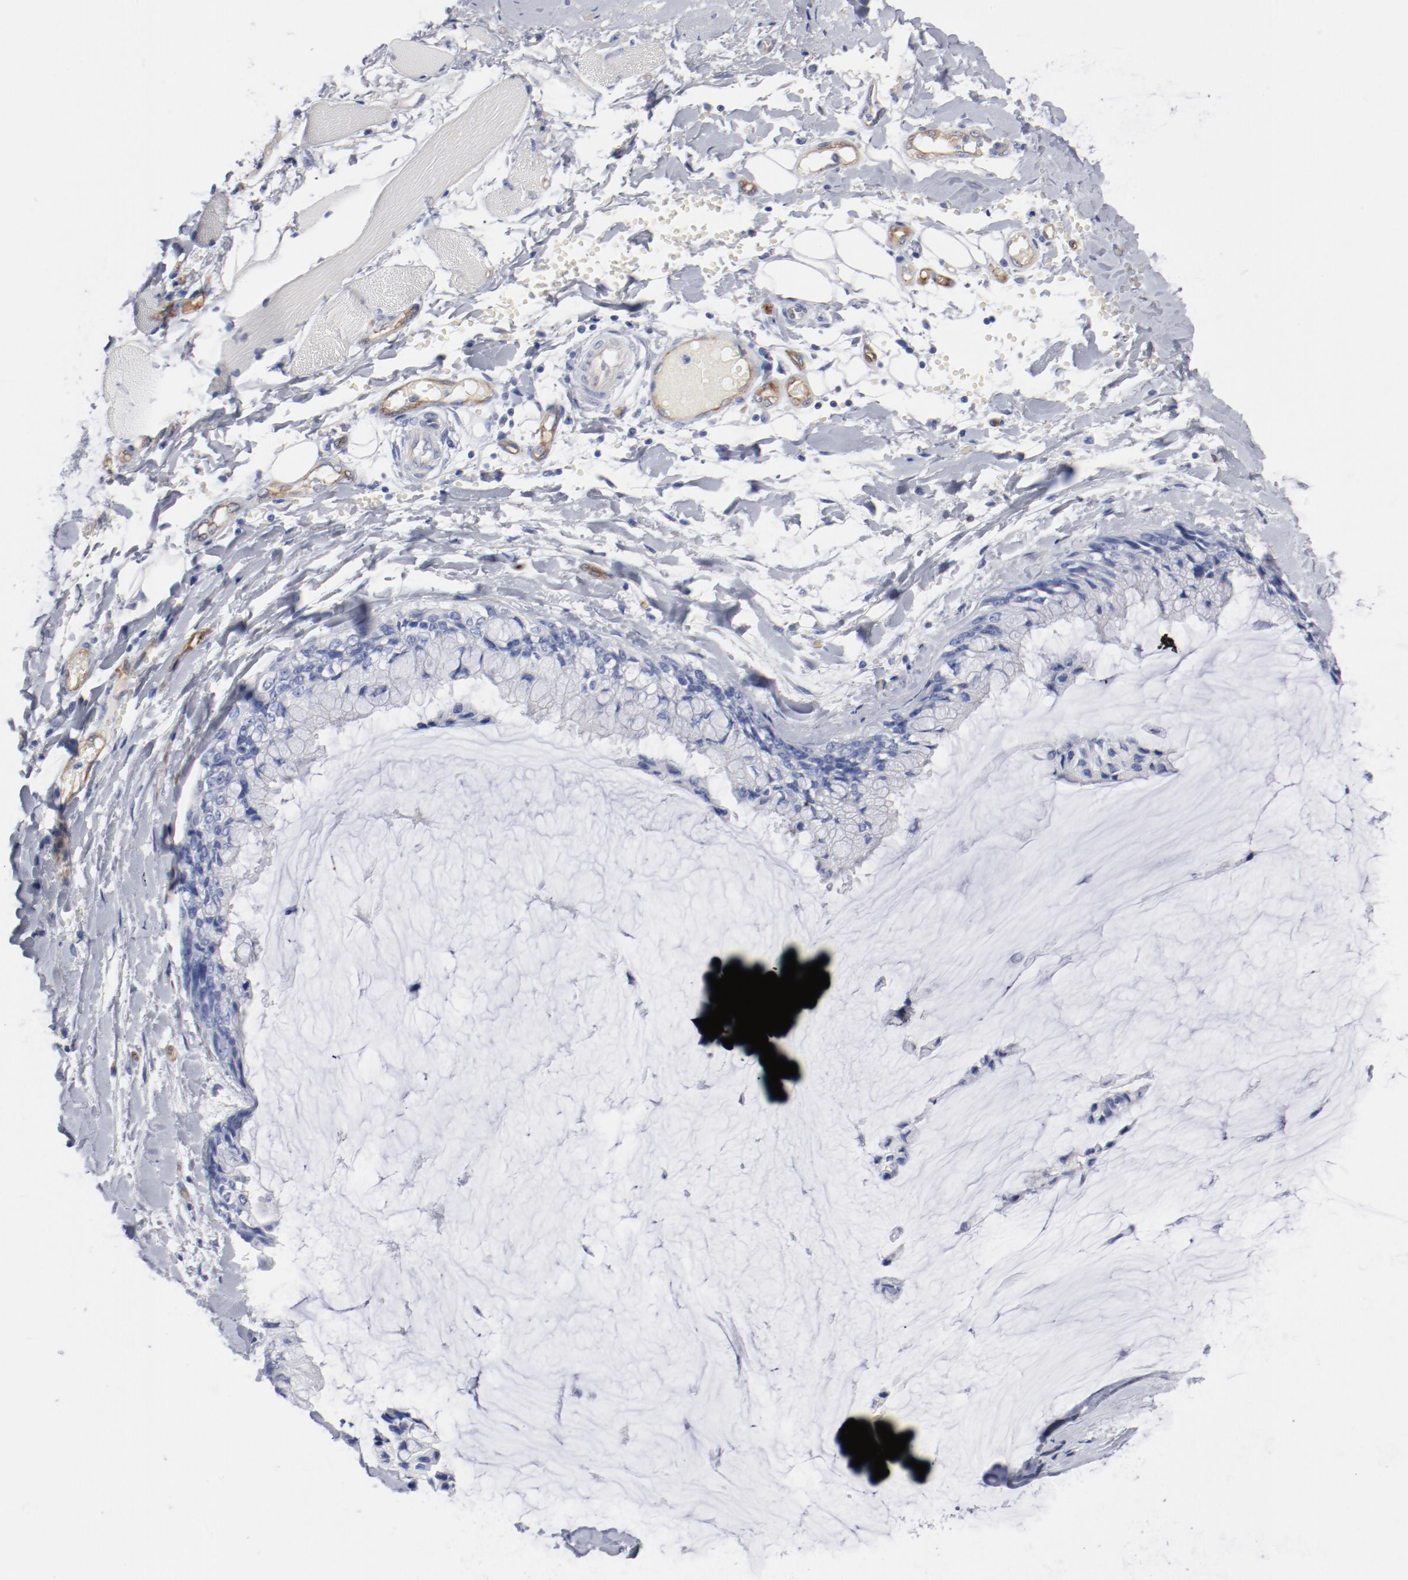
{"staining": {"intensity": "negative", "quantity": "none", "location": "none"}, "tissue": "ovarian cancer", "cell_type": "Tumor cells", "image_type": "cancer", "snomed": [{"axis": "morphology", "description": "Cystadenocarcinoma, mucinous, NOS"}, {"axis": "topography", "description": "Ovary"}], "caption": "Tumor cells show no significant protein positivity in ovarian cancer.", "gene": "SHANK3", "patient": {"sex": "female", "age": 39}}